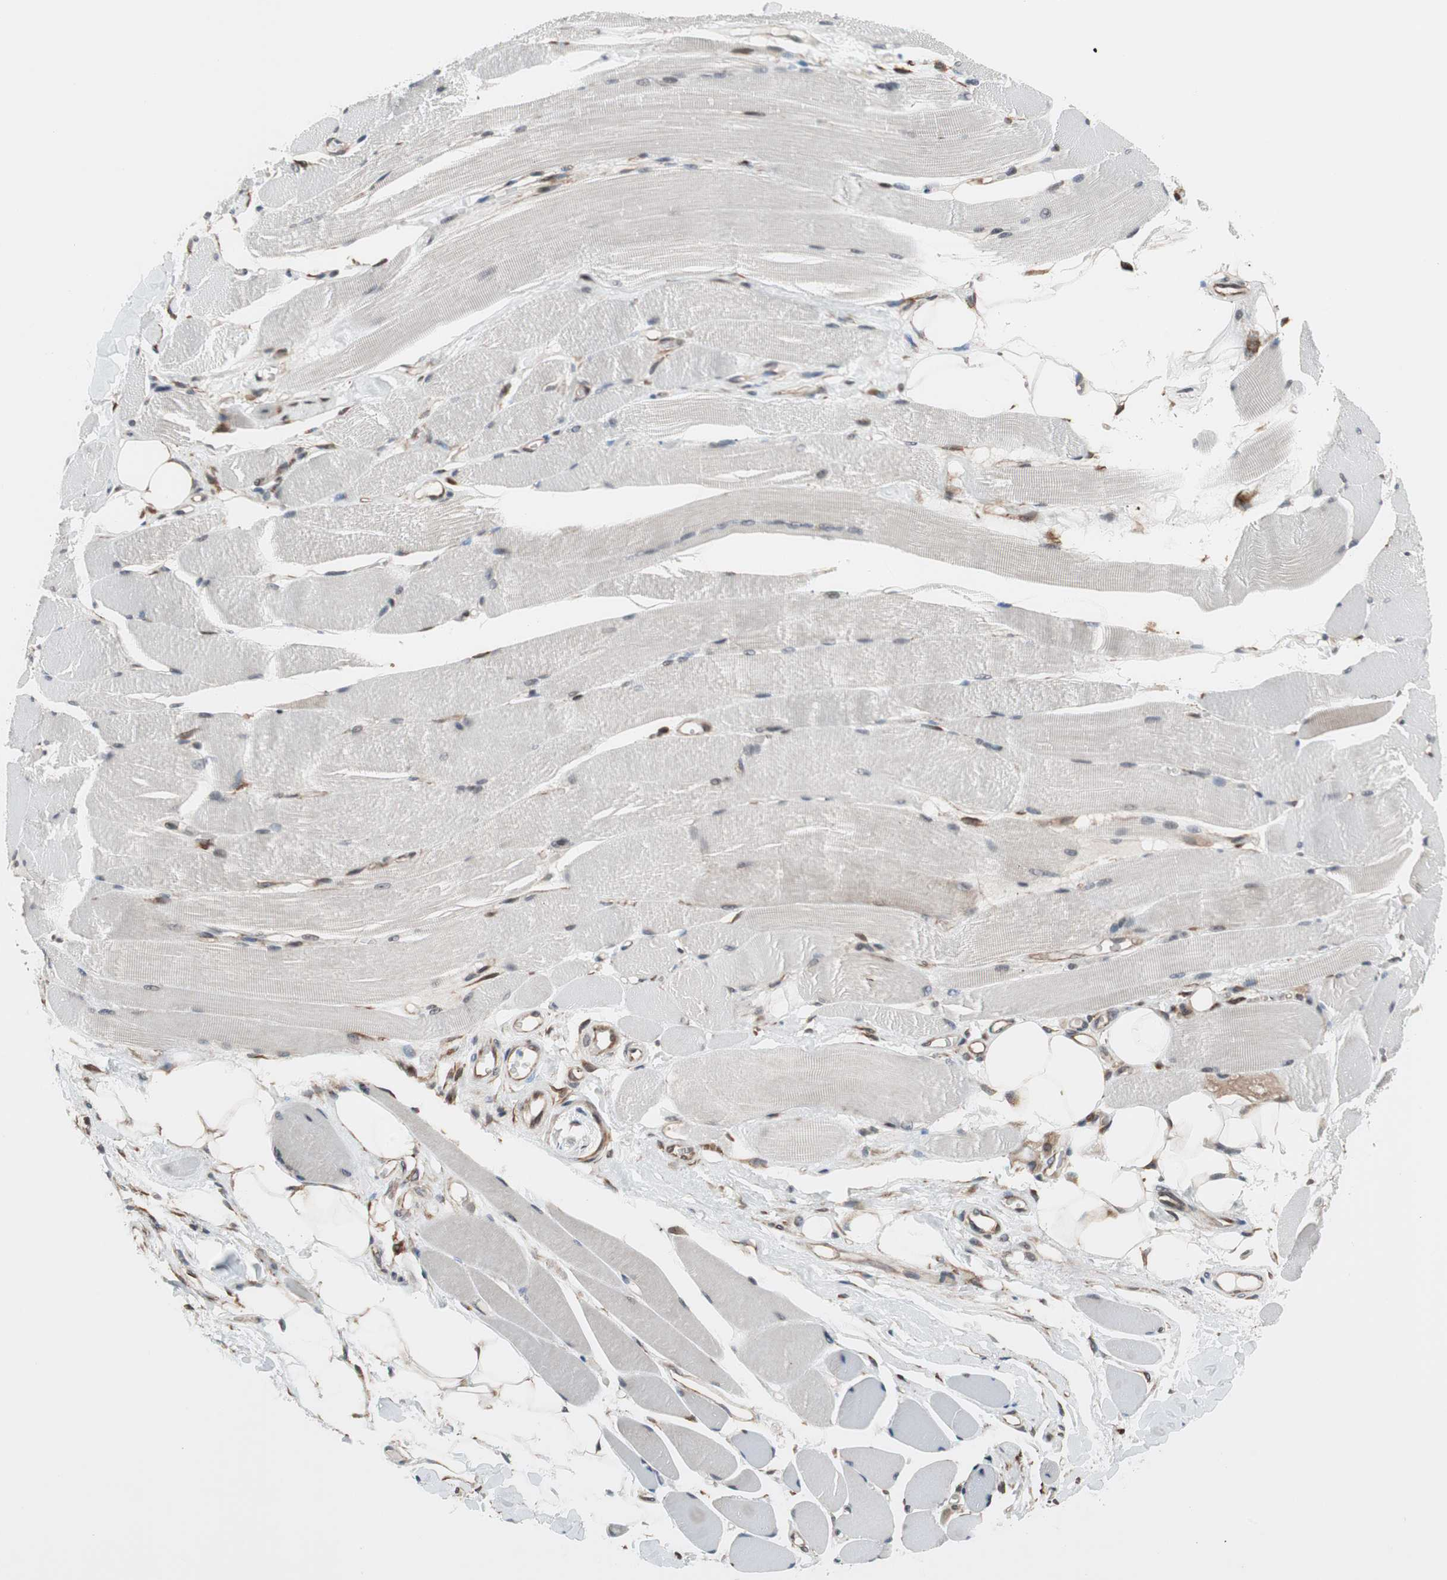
{"staining": {"intensity": "weak", "quantity": "<25%", "location": "nuclear"}, "tissue": "skeletal muscle", "cell_type": "Myocytes", "image_type": "normal", "snomed": [{"axis": "morphology", "description": "Normal tissue, NOS"}, {"axis": "topography", "description": "Skeletal muscle"}, {"axis": "topography", "description": "Peripheral nerve tissue"}], "caption": "Unremarkable skeletal muscle was stained to show a protein in brown. There is no significant staining in myocytes. (DAB IHC visualized using brightfield microscopy, high magnification).", "gene": "ZNF512B", "patient": {"sex": "female", "age": 84}}